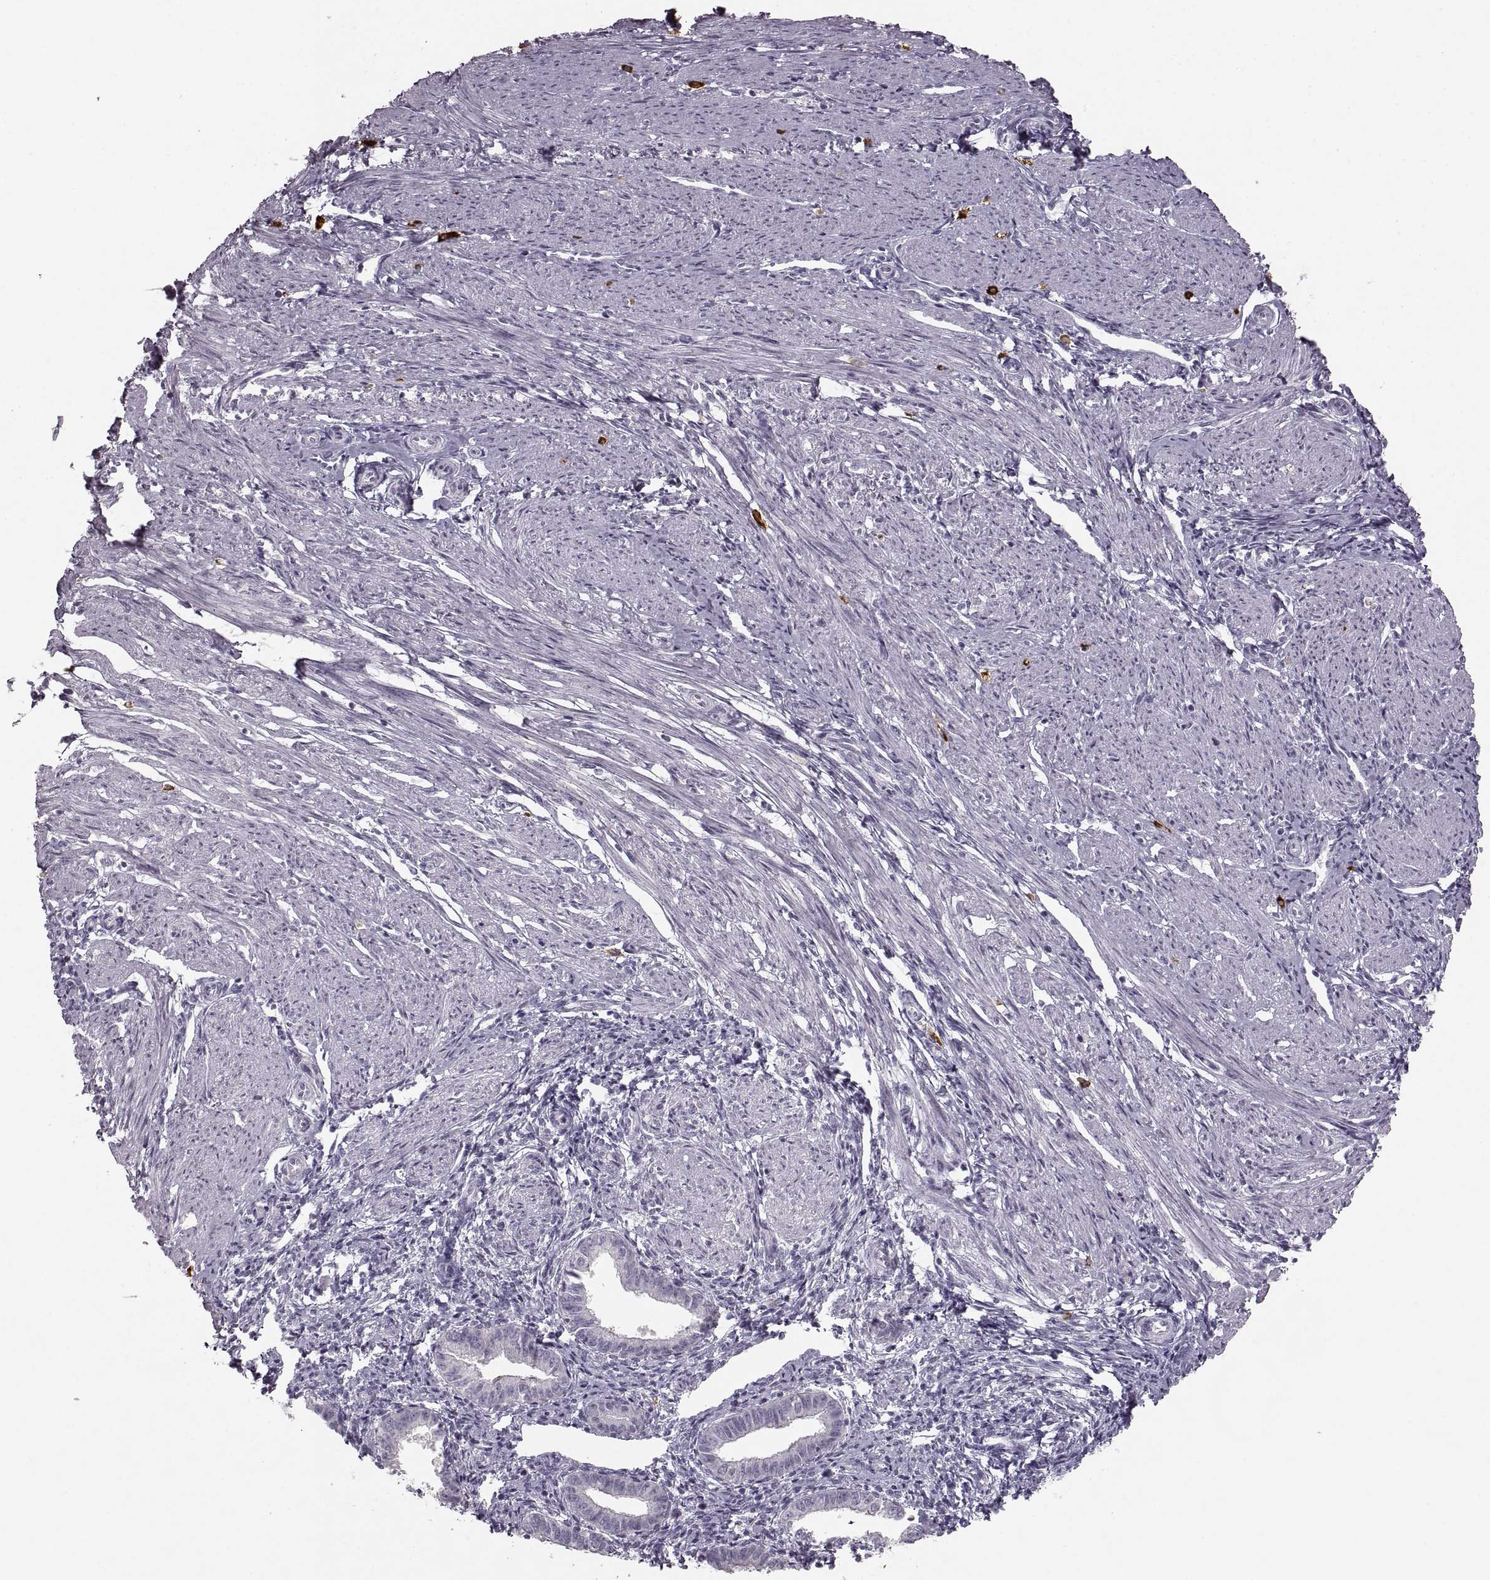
{"staining": {"intensity": "negative", "quantity": "none", "location": "none"}, "tissue": "endometrium", "cell_type": "Cells in endometrial stroma", "image_type": "normal", "snomed": [{"axis": "morphology", "description": "Normal tissue, NOS"}, {"axis": "topography", "description": "Endometrium"}], "caption": "This is an IHC histopathology image of normal human endometrium. There is no positivity in cells in endometrial stroma.", "gene": "CNTN1", "patient": {"sex": "female", "age": 37}}